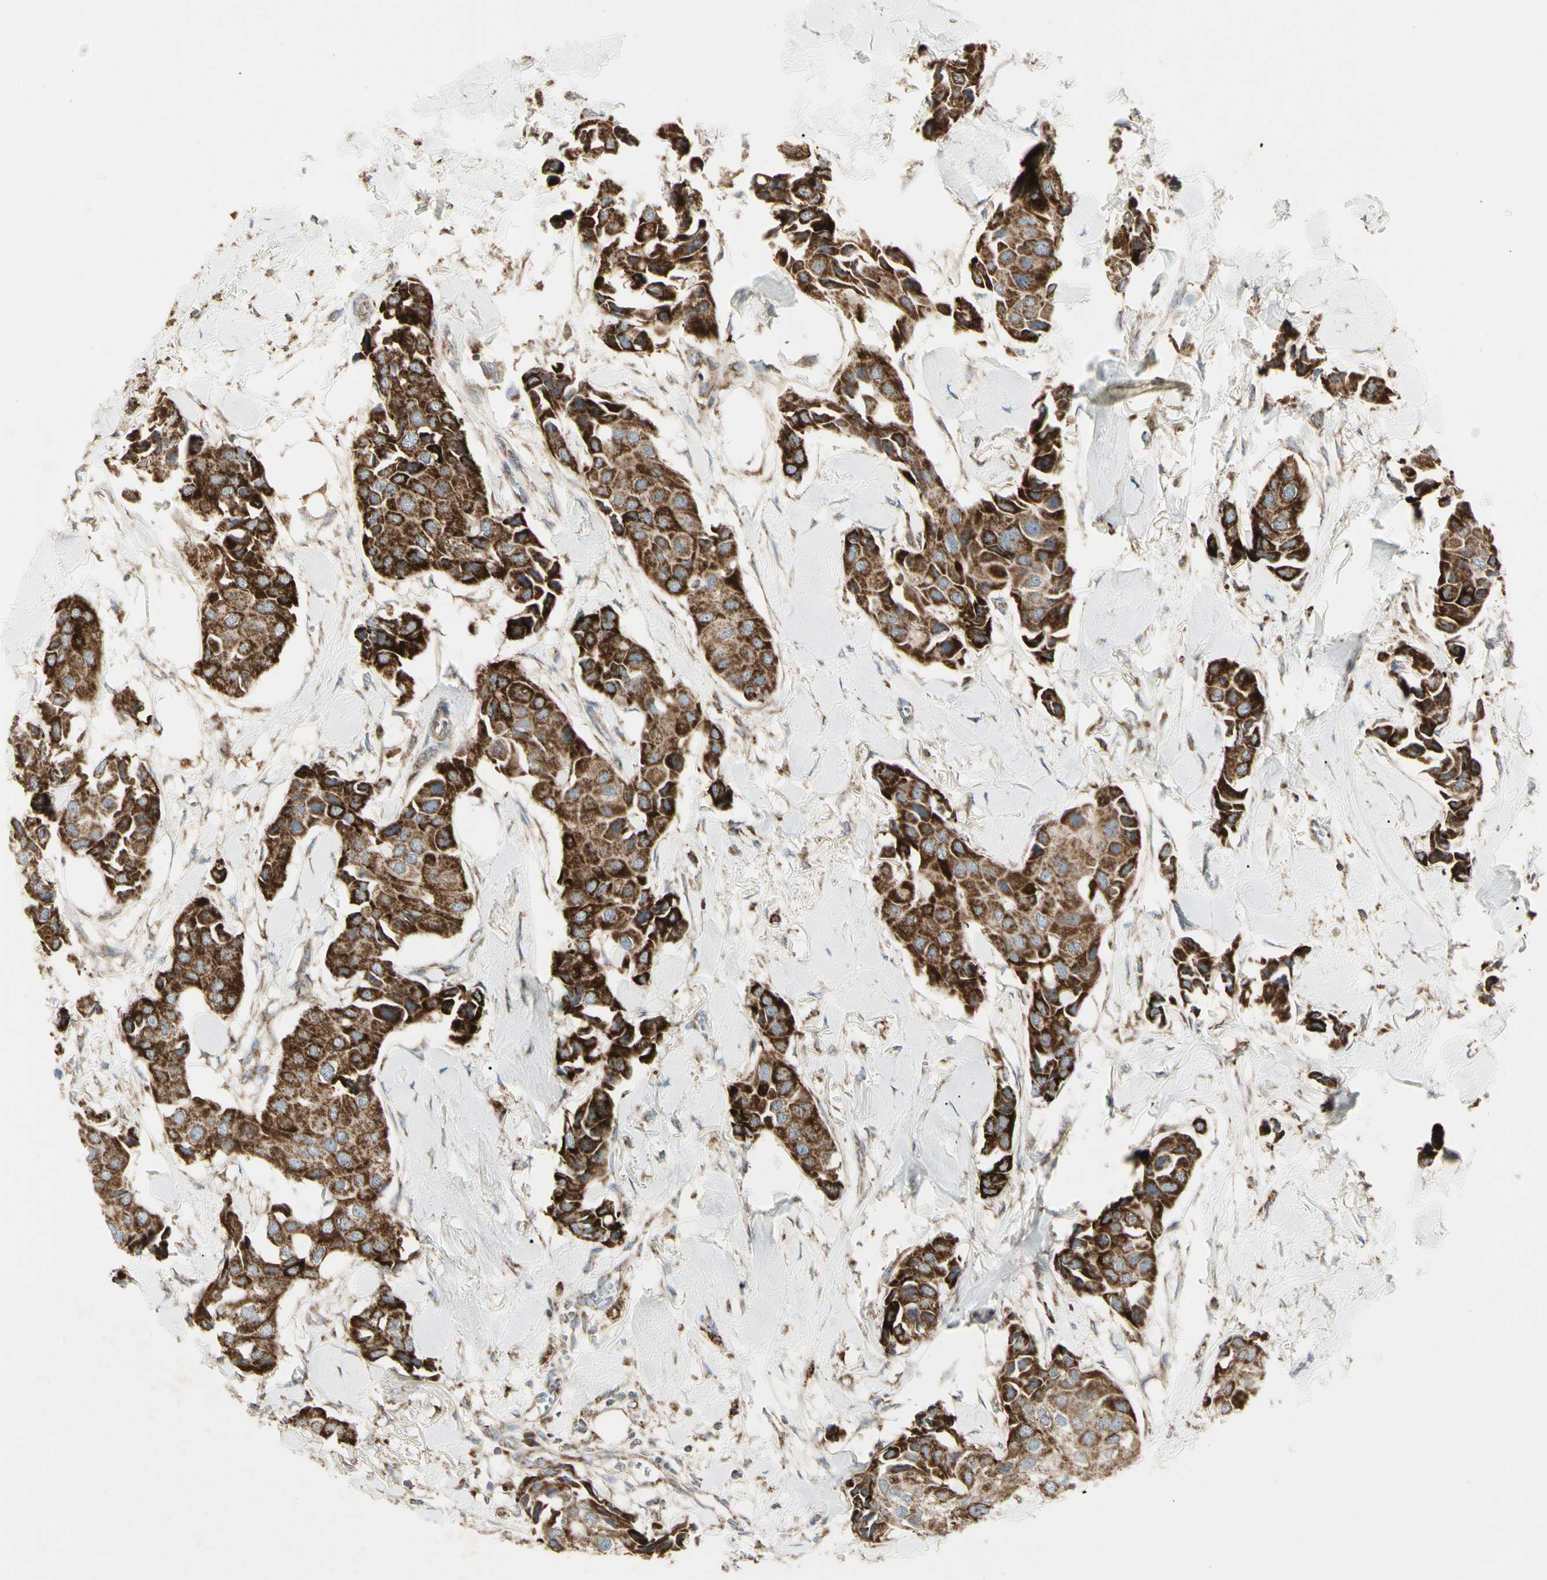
{"staining": {"intensity": "strong", "quantity": ">75%", "location": "cytoplasmic/membranous"}, "tissue": "breast cancer", "cell_type": "Tumor cells", "image_type": "cancer", "snomed": [{"axis": "morphology", "description": "Duct carcinoma"}, {"axis": "topography", "description": "Breast"}], "caption": "DAB (3,3'-diaminobenzidine) immunohistochemical staining of human breast cancer (infiltrating ductal carcinoma) displays strong cytoplasmic/membranous protein positivity in about >75% of tumor cells. The staining is performed using DAB (3,3'-diaminobenzidine) brown chromogen to label protein expression. The nuclei are counter-stained blue using hematoxylin.", "gene": "CYB5R1", "patient": {"sex": "female", "age": 80}}